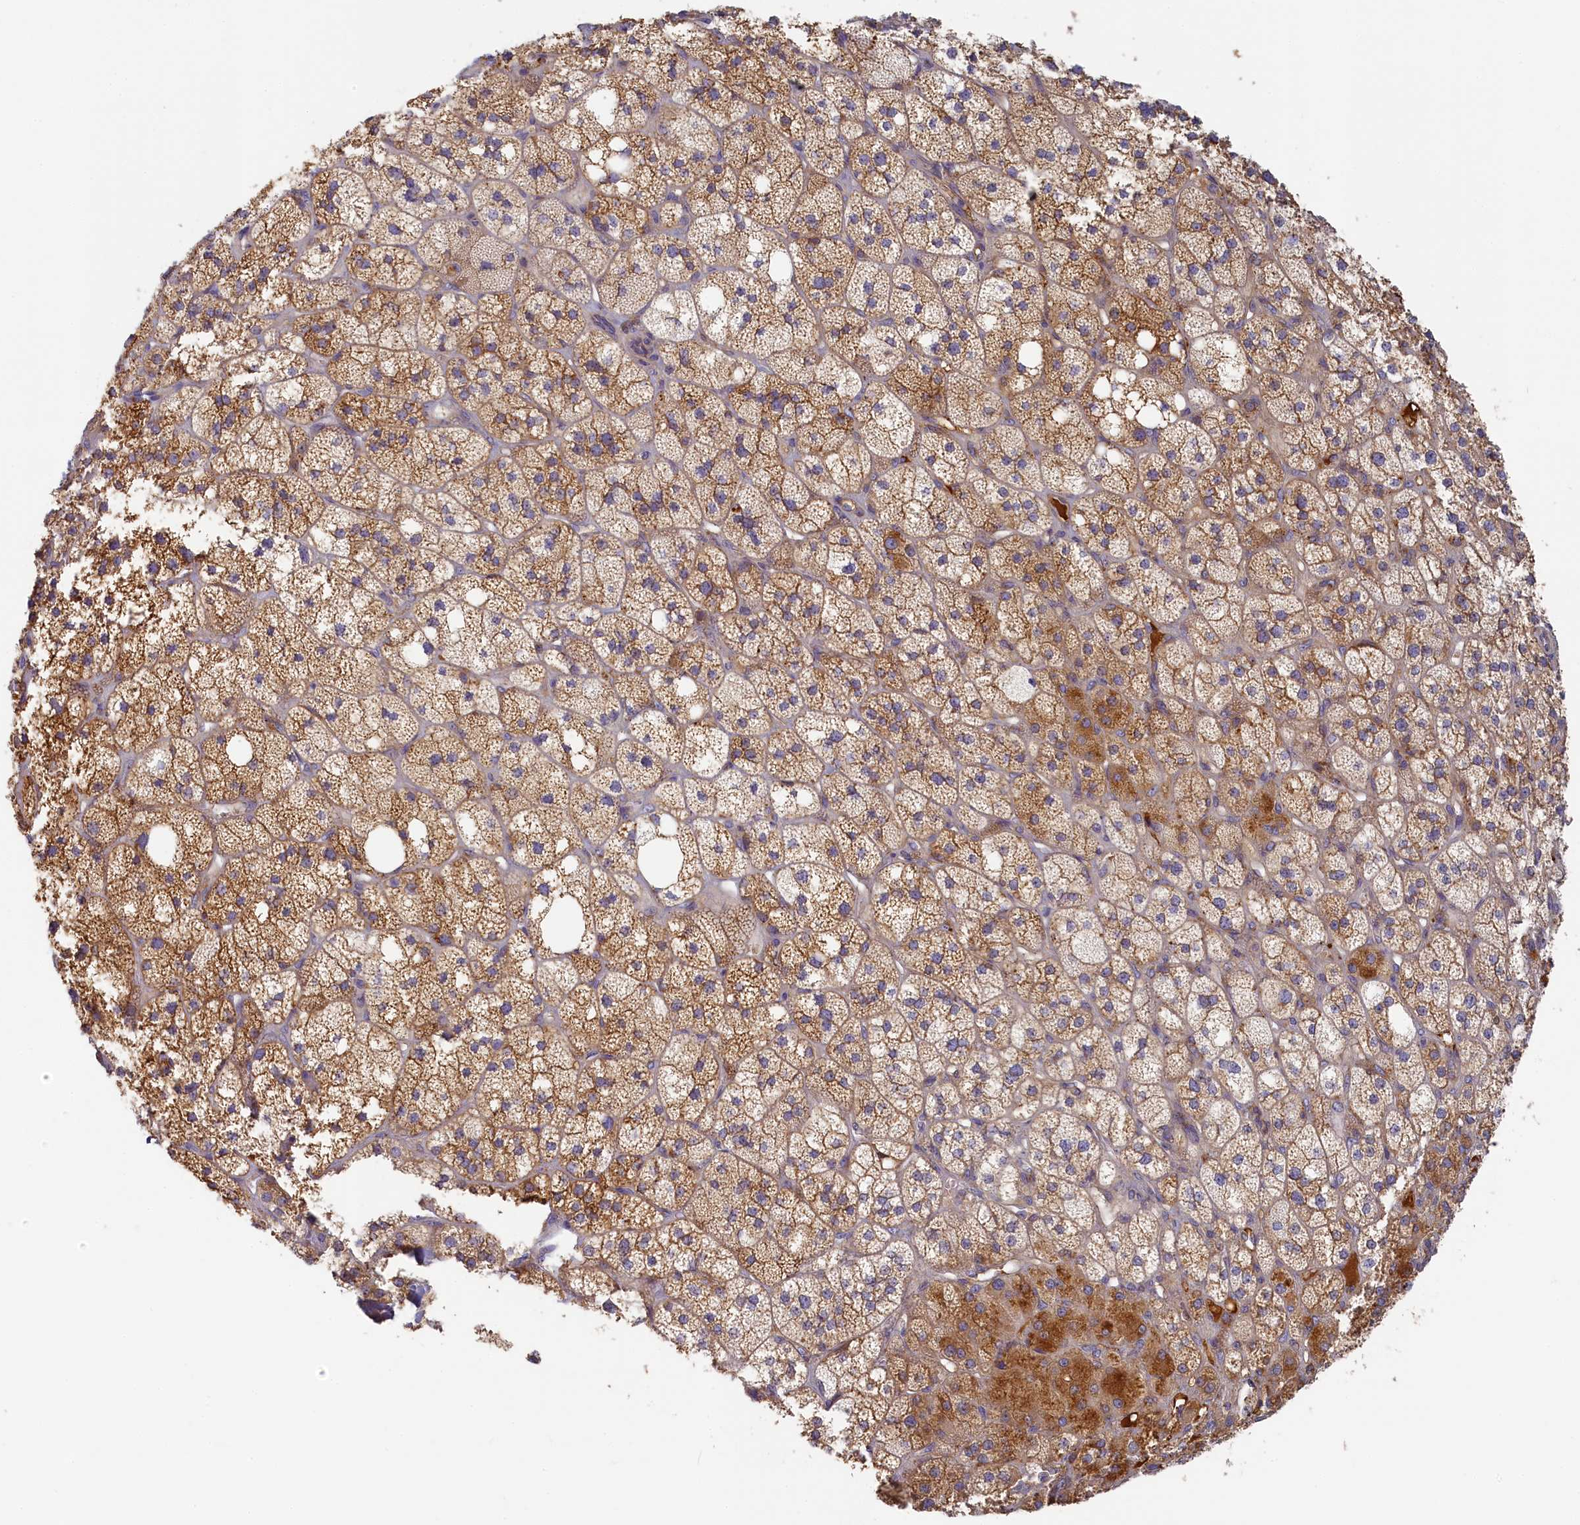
{"staining": {"intensity": "strong", "quantity": "25%-75%", "location": "cytoplasmic/membranous"}, "tissue": "adrenal gland", "cell_type": "Glandular cells", "image_type": "normal", "snomed": [{"axis": "morphology", "description": "Normal tissue, NOS"}, {"axis": "topography", "description": "Adrenal gland"}], "caption": "High-magnification brightfield microscopy of normal adrenal gland stained with DAB (brown) and counterstained with hematoxylin (blue). glandular cells exhibit strong cytoplasmic/membranous positivity is present in about25%-75% of cells. (DAB IHC with brightfield microscopy, high magnification).", "gene": "STX16", "patient": {"sex": "male", "age": 61}}